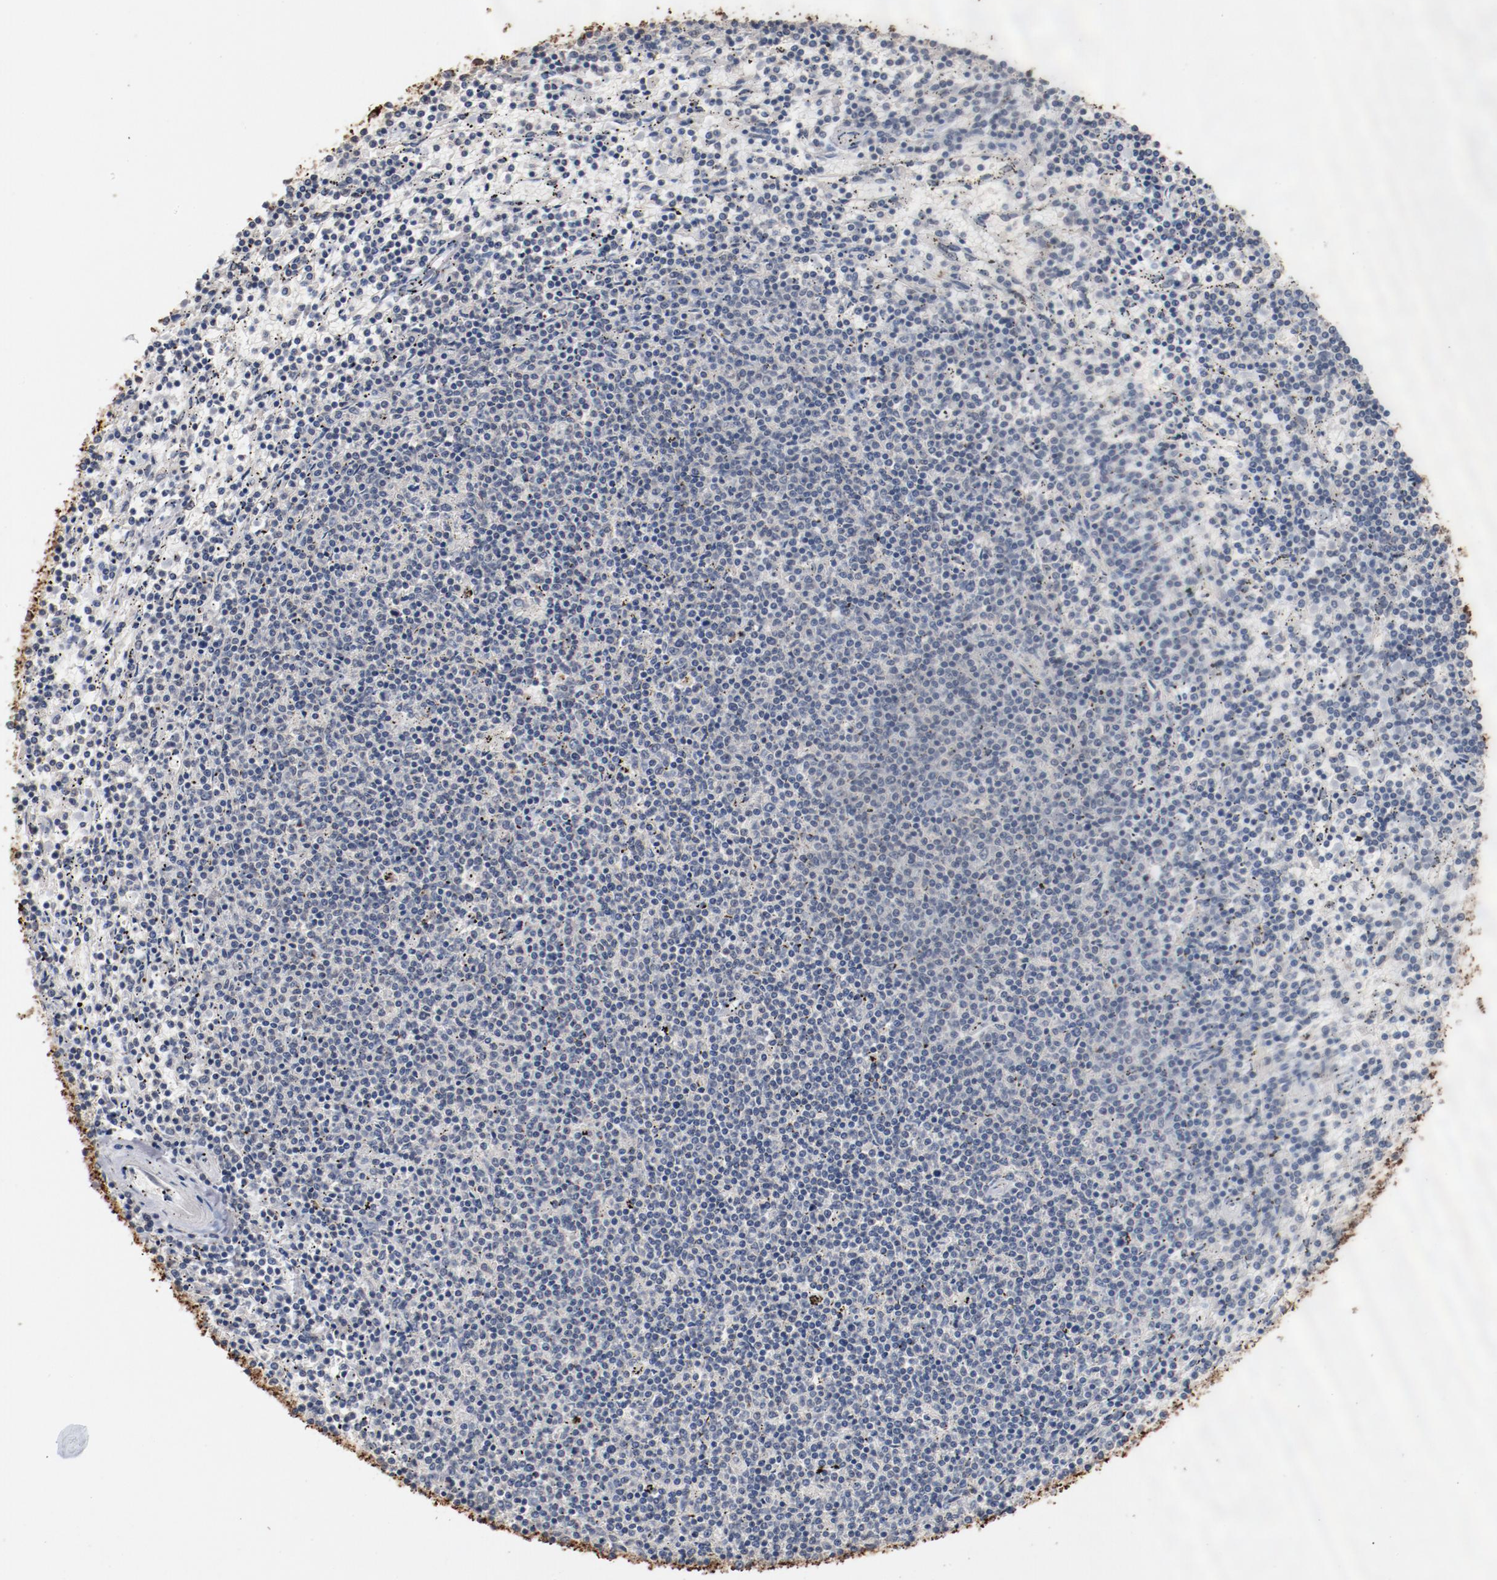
{"staining": {"intensity": "negative", "quantity": "none", "location": "none"}, "tissue": "lymphoma", "cell_type": "Tumor cells", "image_type": "cancer", "snomed": [{"axis": "morphology", "description": "Malignant lymphoma, non-Hodgkin's type, Low grade"}, {"axis": "topography", "description": "Spleen"}], "caption": "High magnification brightfield microscopy of lymphoma stained with DAB (3,3'-diaminobenzidine) (brown) and counterstained with hematoxylin (blue): tumor cells show no significant expression. The staining was performed using DAB (3,3'-diaminobenzidine) to visualize the protein expression in brown, while the nuclei were stained in blue with hematoxylin (Magnification: 20x).", "gene": "ERICH1", "patient": {"sex": "female", "age": 50}}